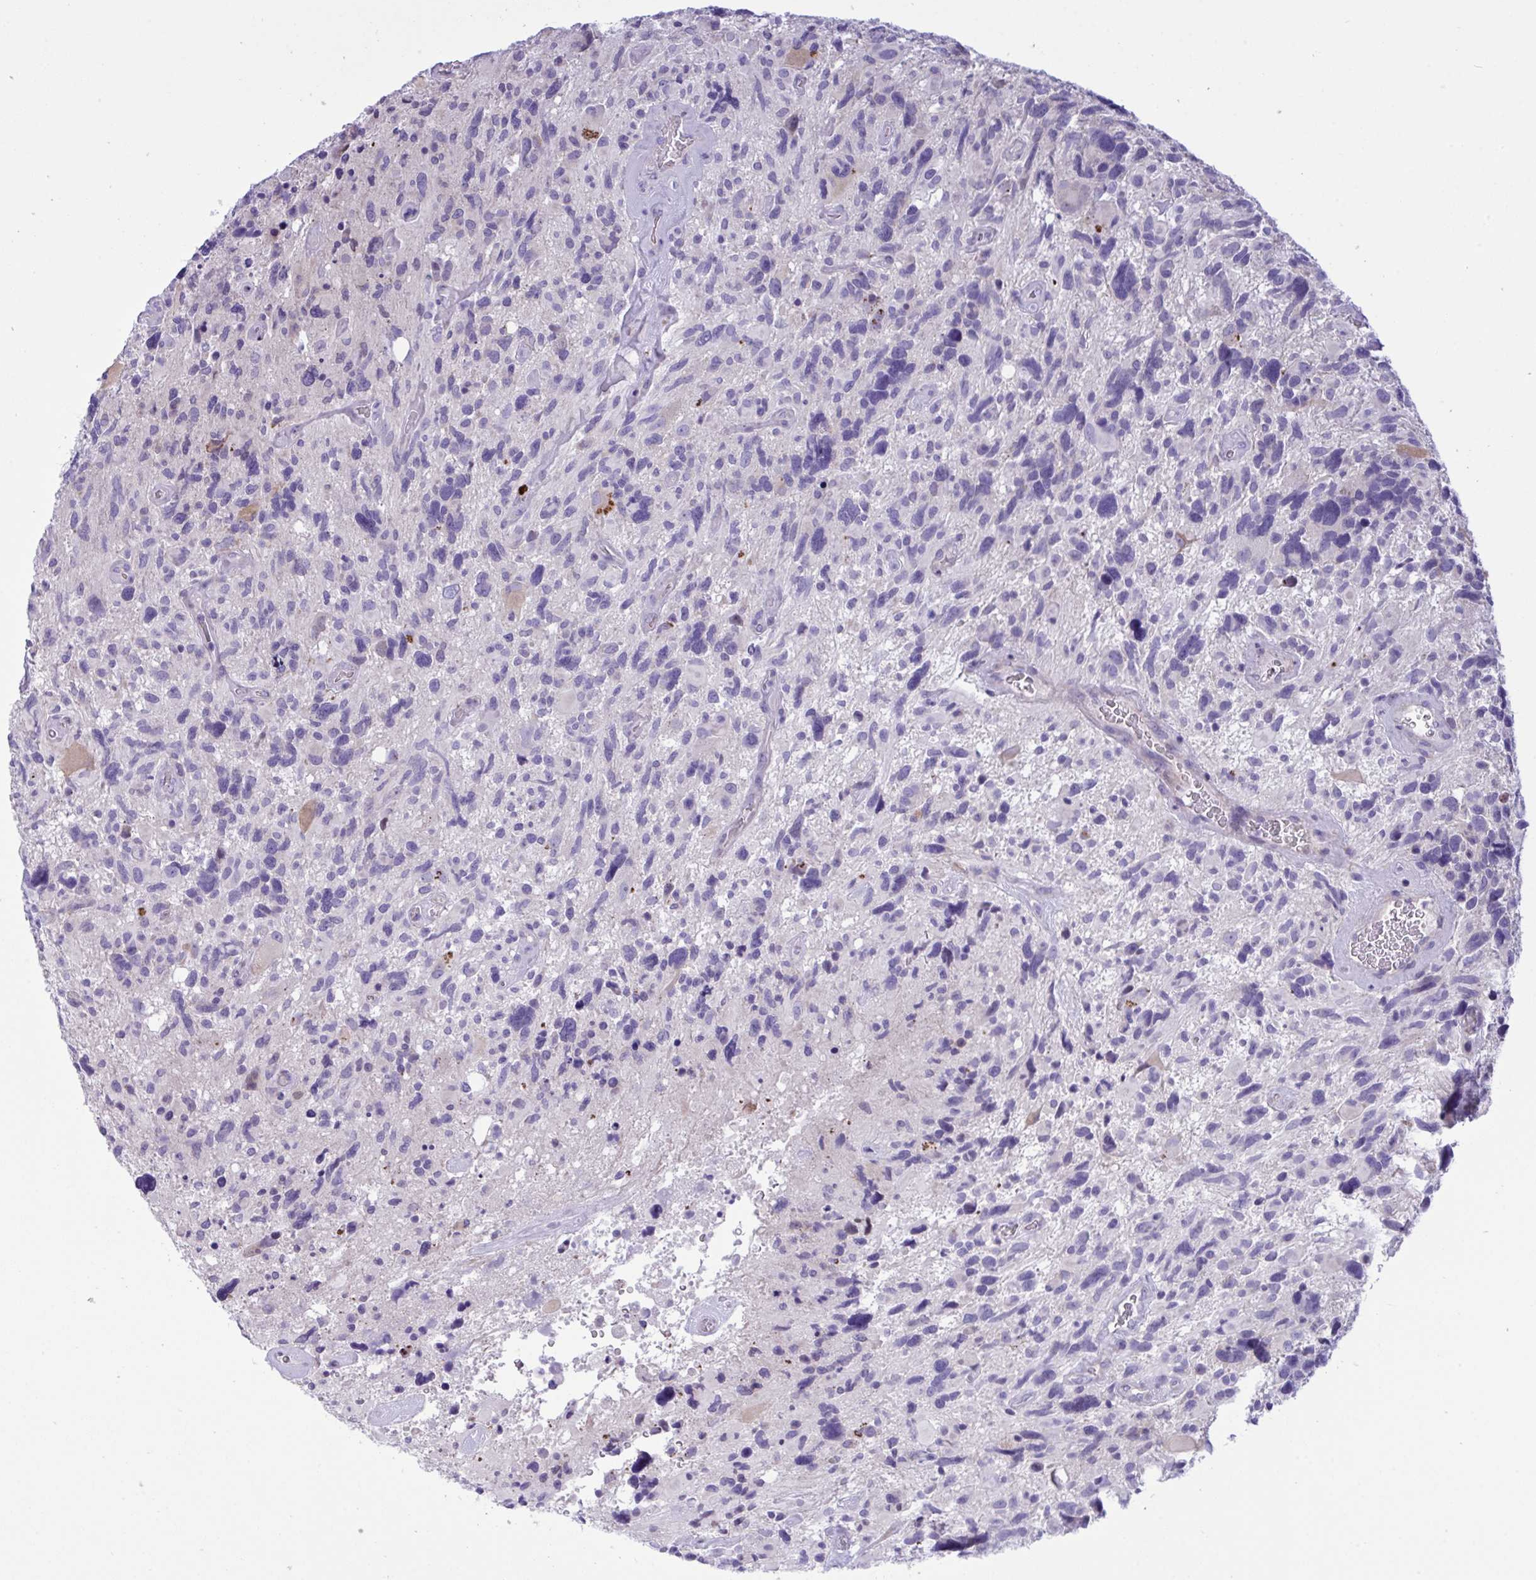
{"staining": {"intensity": "negative", "quantity": "none", "location": "none"}, "tissue": "glioma", "cell_type": "Tumor cells", "image_type": "cancer", "snomed": [{"axis": "morphology", "description": "Glioma, malignant, High grade"}, {"axis": "topography", "description": "Brain"}], "caption": "Immunohistochemical staining of glioma reveals no significant expression in tumor cells. Brightfield microscopy of immunohistochemistry stained with DAB (3,3'-diaminobenzidine) (brown) and hematoxylin (blue), captured at high magnification.", "gene": "WDR97", "patient": {"sex": "male", "age": 49}}